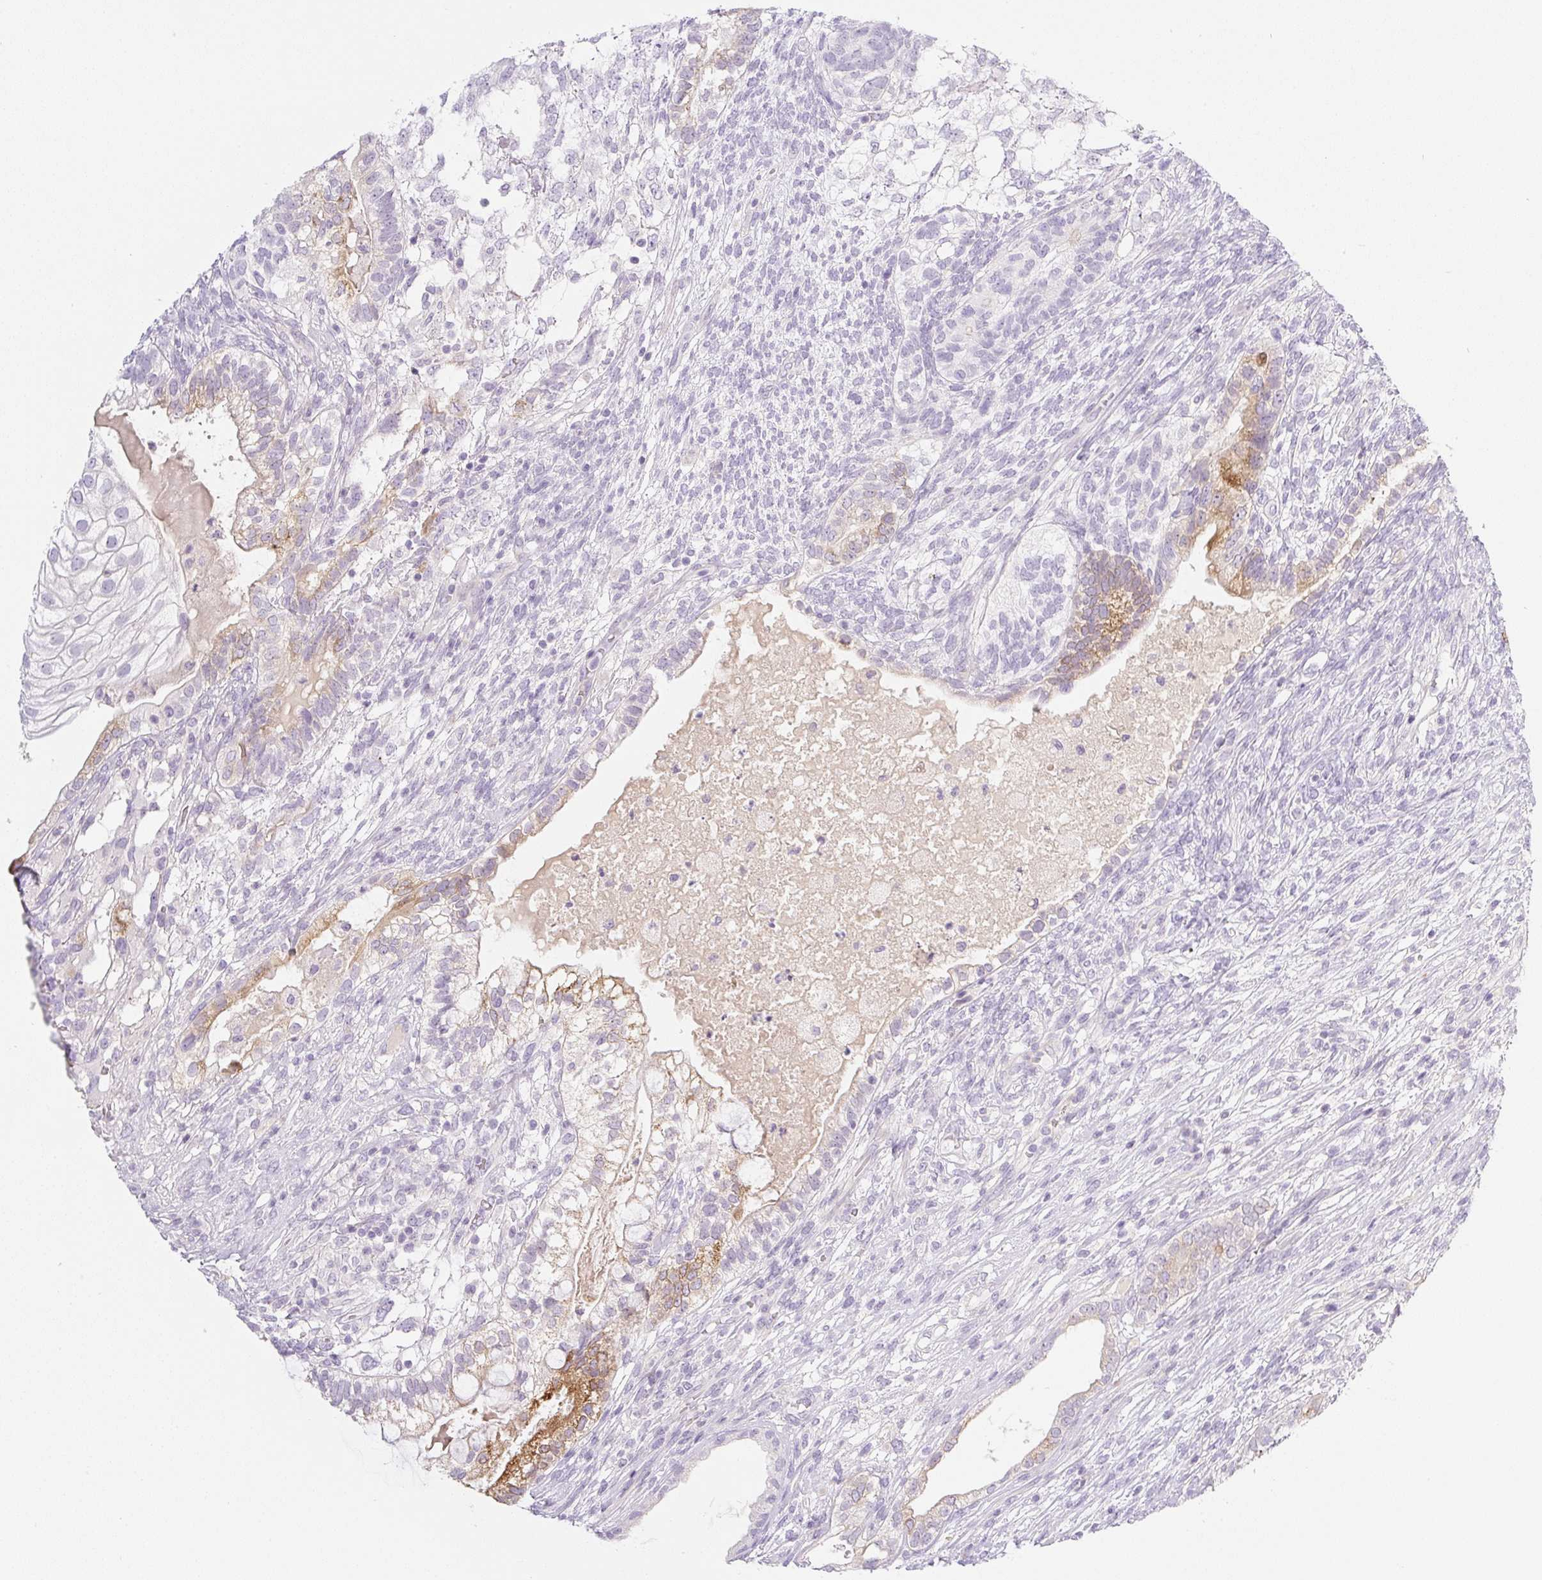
{"staining": {"intensity": "moderate", "quantity": "<25%", "location": "cytoplasmic/membranous"}, "tissue": "testis cancer", "cell_type": "Tumor cells", "image_type": "cancer", "snomed": [{"axis": "morphology", "description": "Seminoma, NOS"}, {"axis": "morphology", "description": "Carcinoma, Embryonal, NOS"}, {"axis": "topography", "description": "Testis"}], "caption": "Protein staining shows moderate cytoplasmic/membranous expression in approximately <25% of tumor cells in testis embryonal carcinoma.", "gene": "MIA2", "patient": {"sex": "male", "age": 41}}